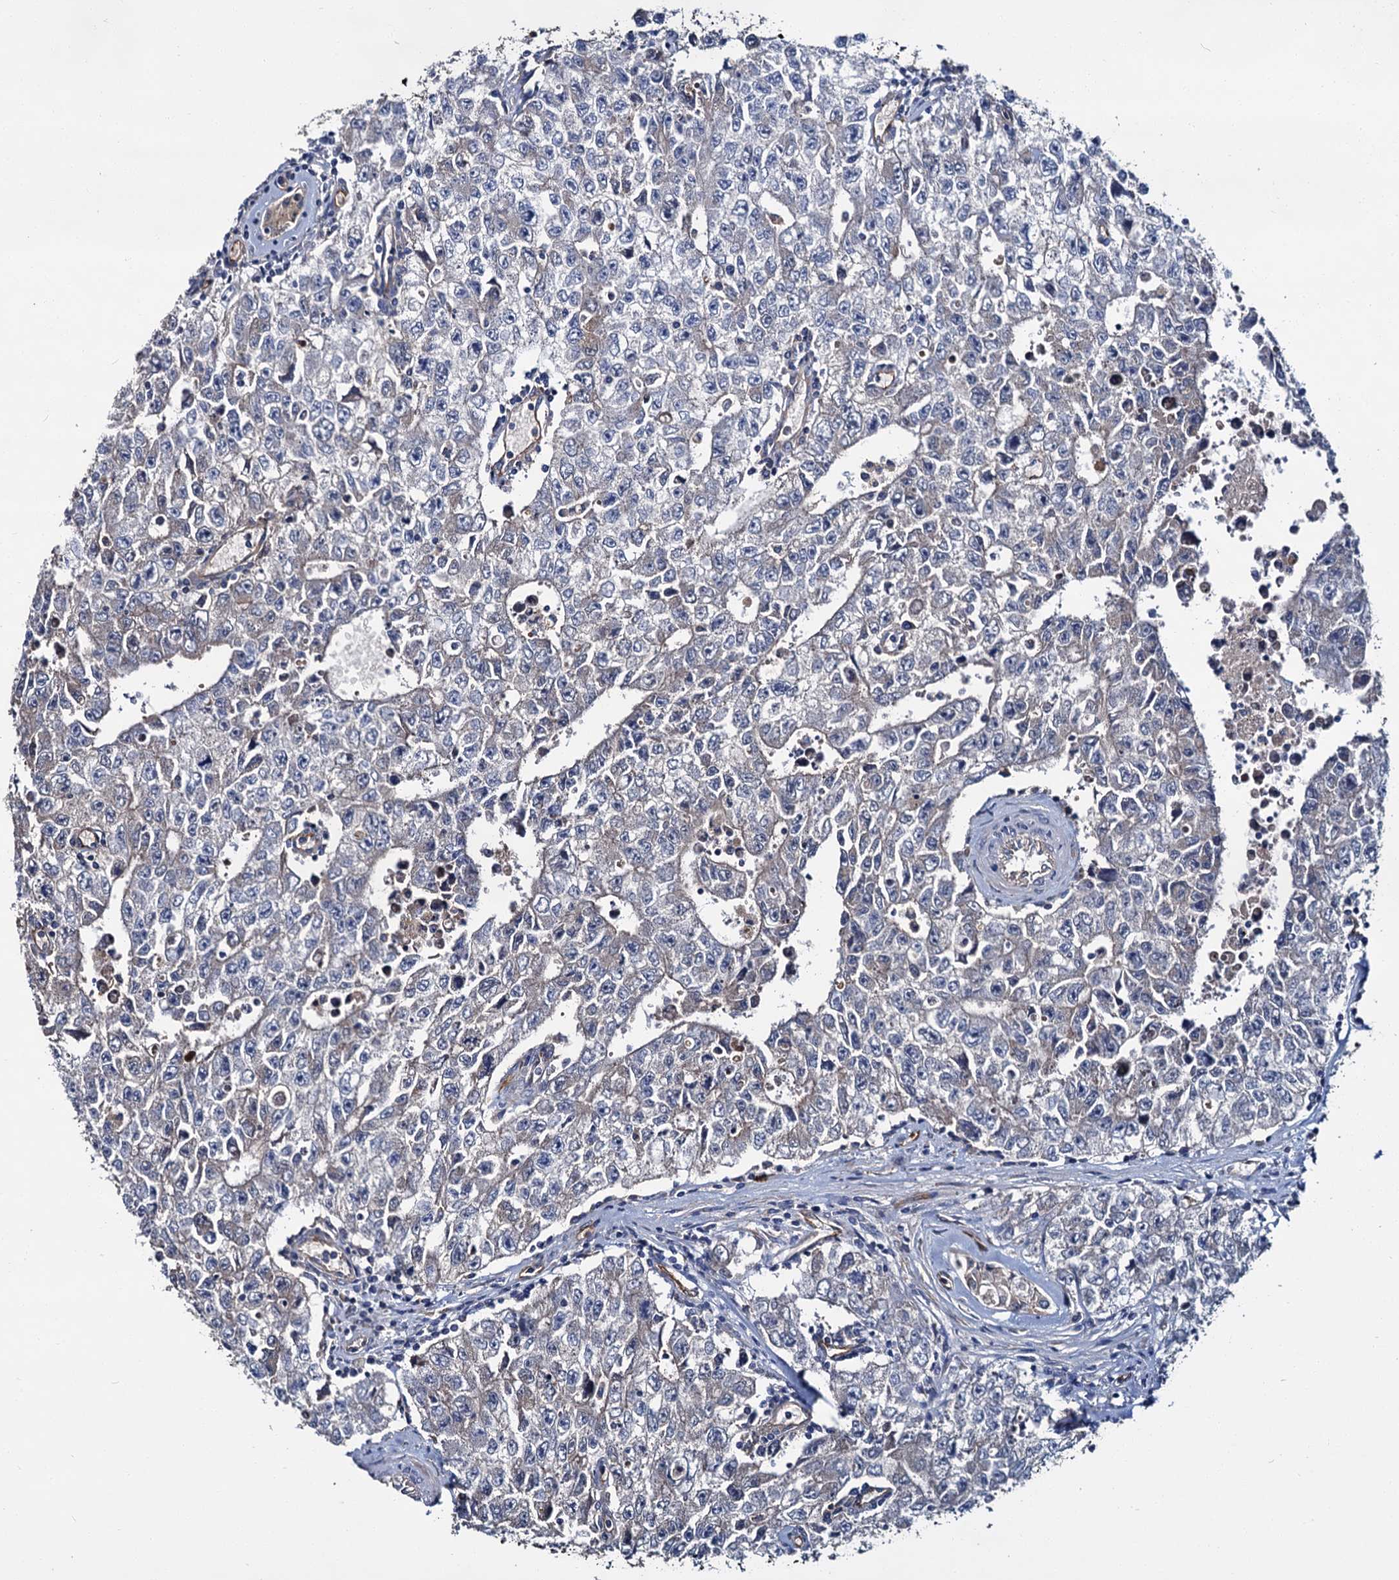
{"staining": {"intensity": "weak", "quantity": "<25%", "location": "cytoplasmic/membranous"}, "tissue": "testis cancer", "cell_type": "Tumor cells", "image_type": "cancer", "snomed": [{"axis": "morphology", "description": "Carcinoma, Embryonal, NOS"}, {"axis": "topography", "description": "Testis"}], "caption": "This is an IHC histopathology image of human testis embryonal carcinoma. There is no expression in tumor cells.", "gene": "CACNA1C", "patient": {"sex": "male", "age": 17}}